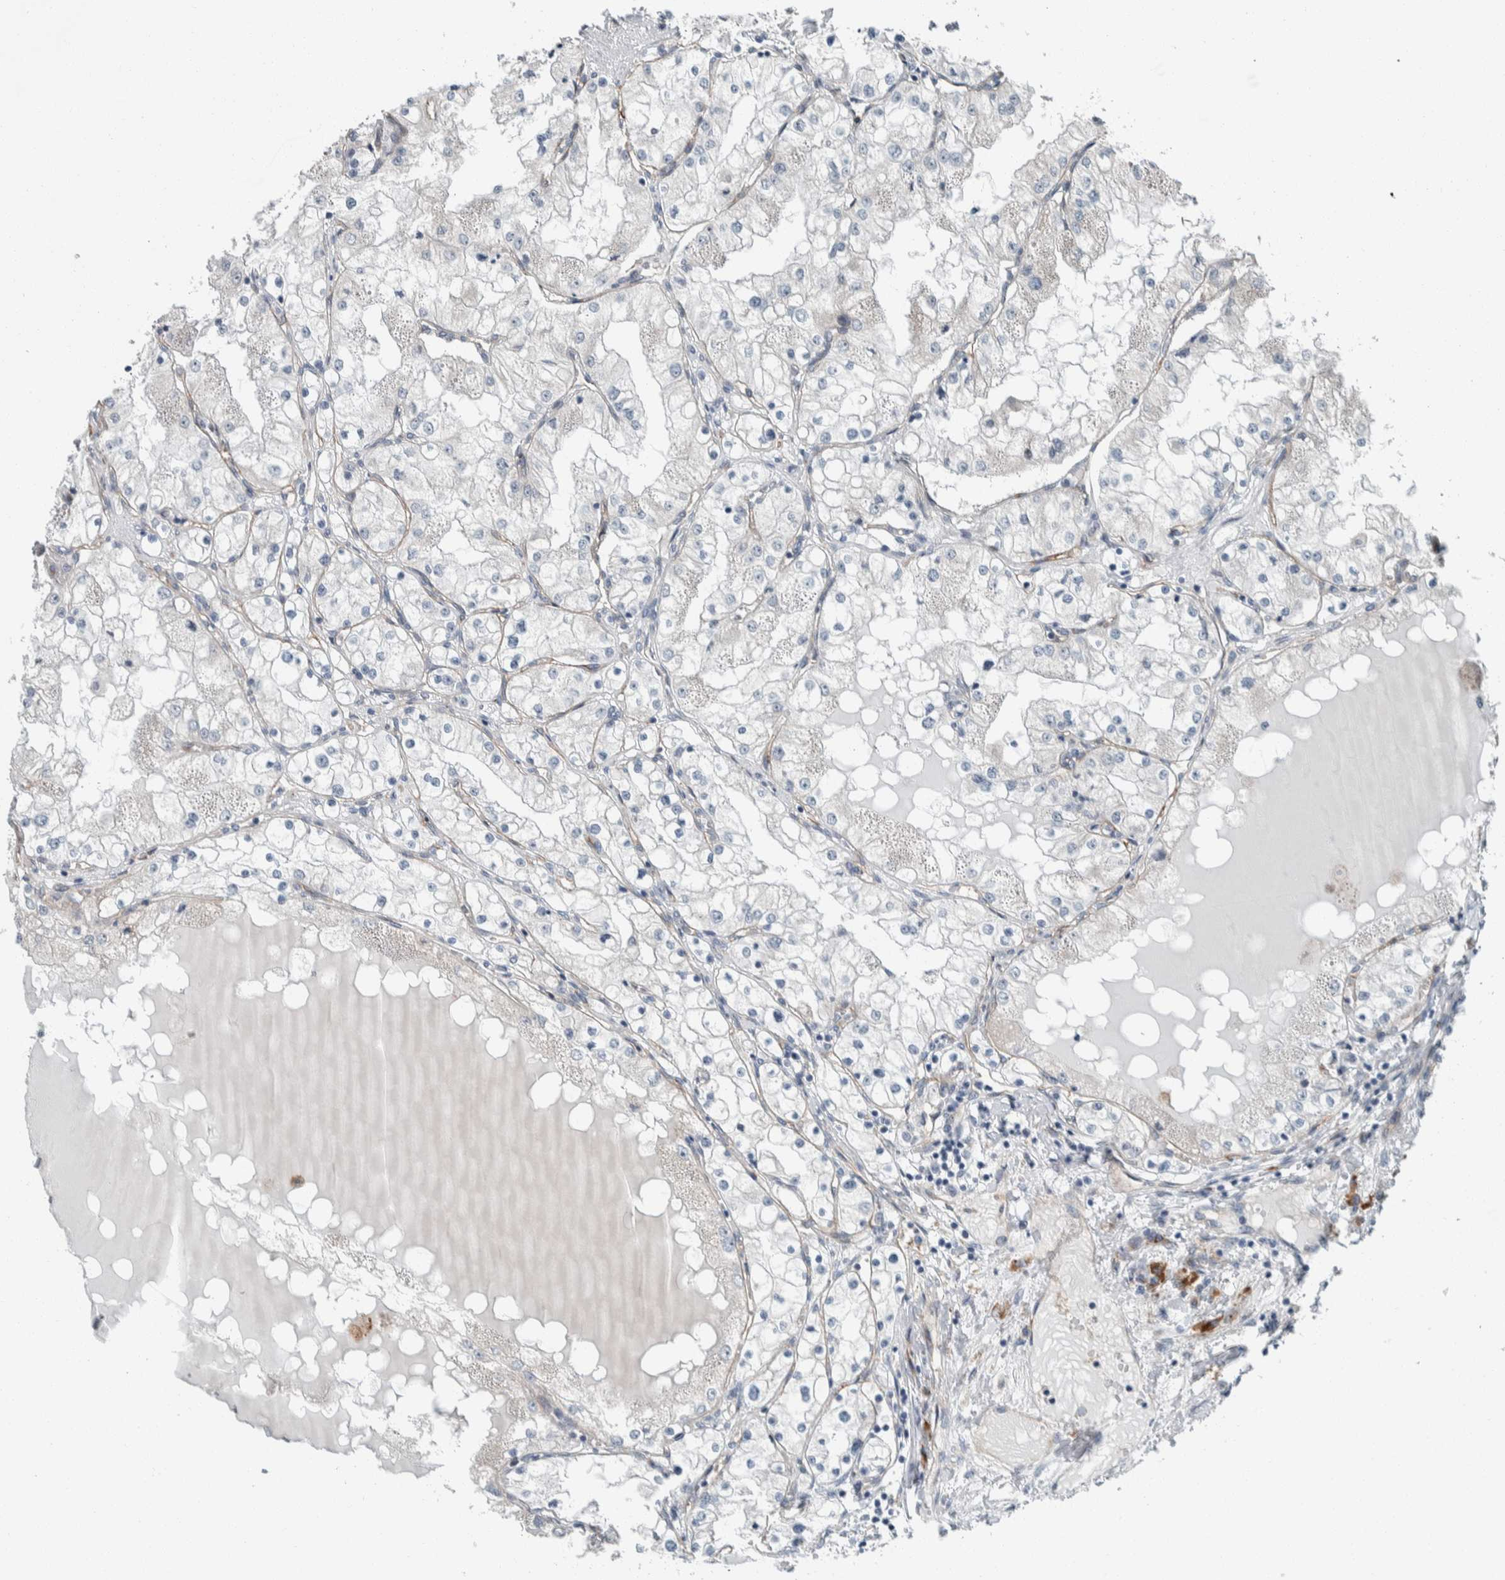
{"staining": {"intensity": "negative", "quantity": "none", "location": "none"}, "tissue": "renal cancer", "cell_type": "Tumor cells", "image_type": "cancer", "snomed": [{"axis": "morphology", "description": "Adenocarcinoma, NOS"}, {"axis": "topography", "description": "Kidney"}], "caption": "Immunohistochemistry histopathology image of neoplastic tissue: human adenocarcinoma (renal) stained with DAB (3,3'-diaminobenzidine) displays no significant protein positivity in tumor cells.", "gene": "USP25", "patient": {"sex": "male", "age": 68}}